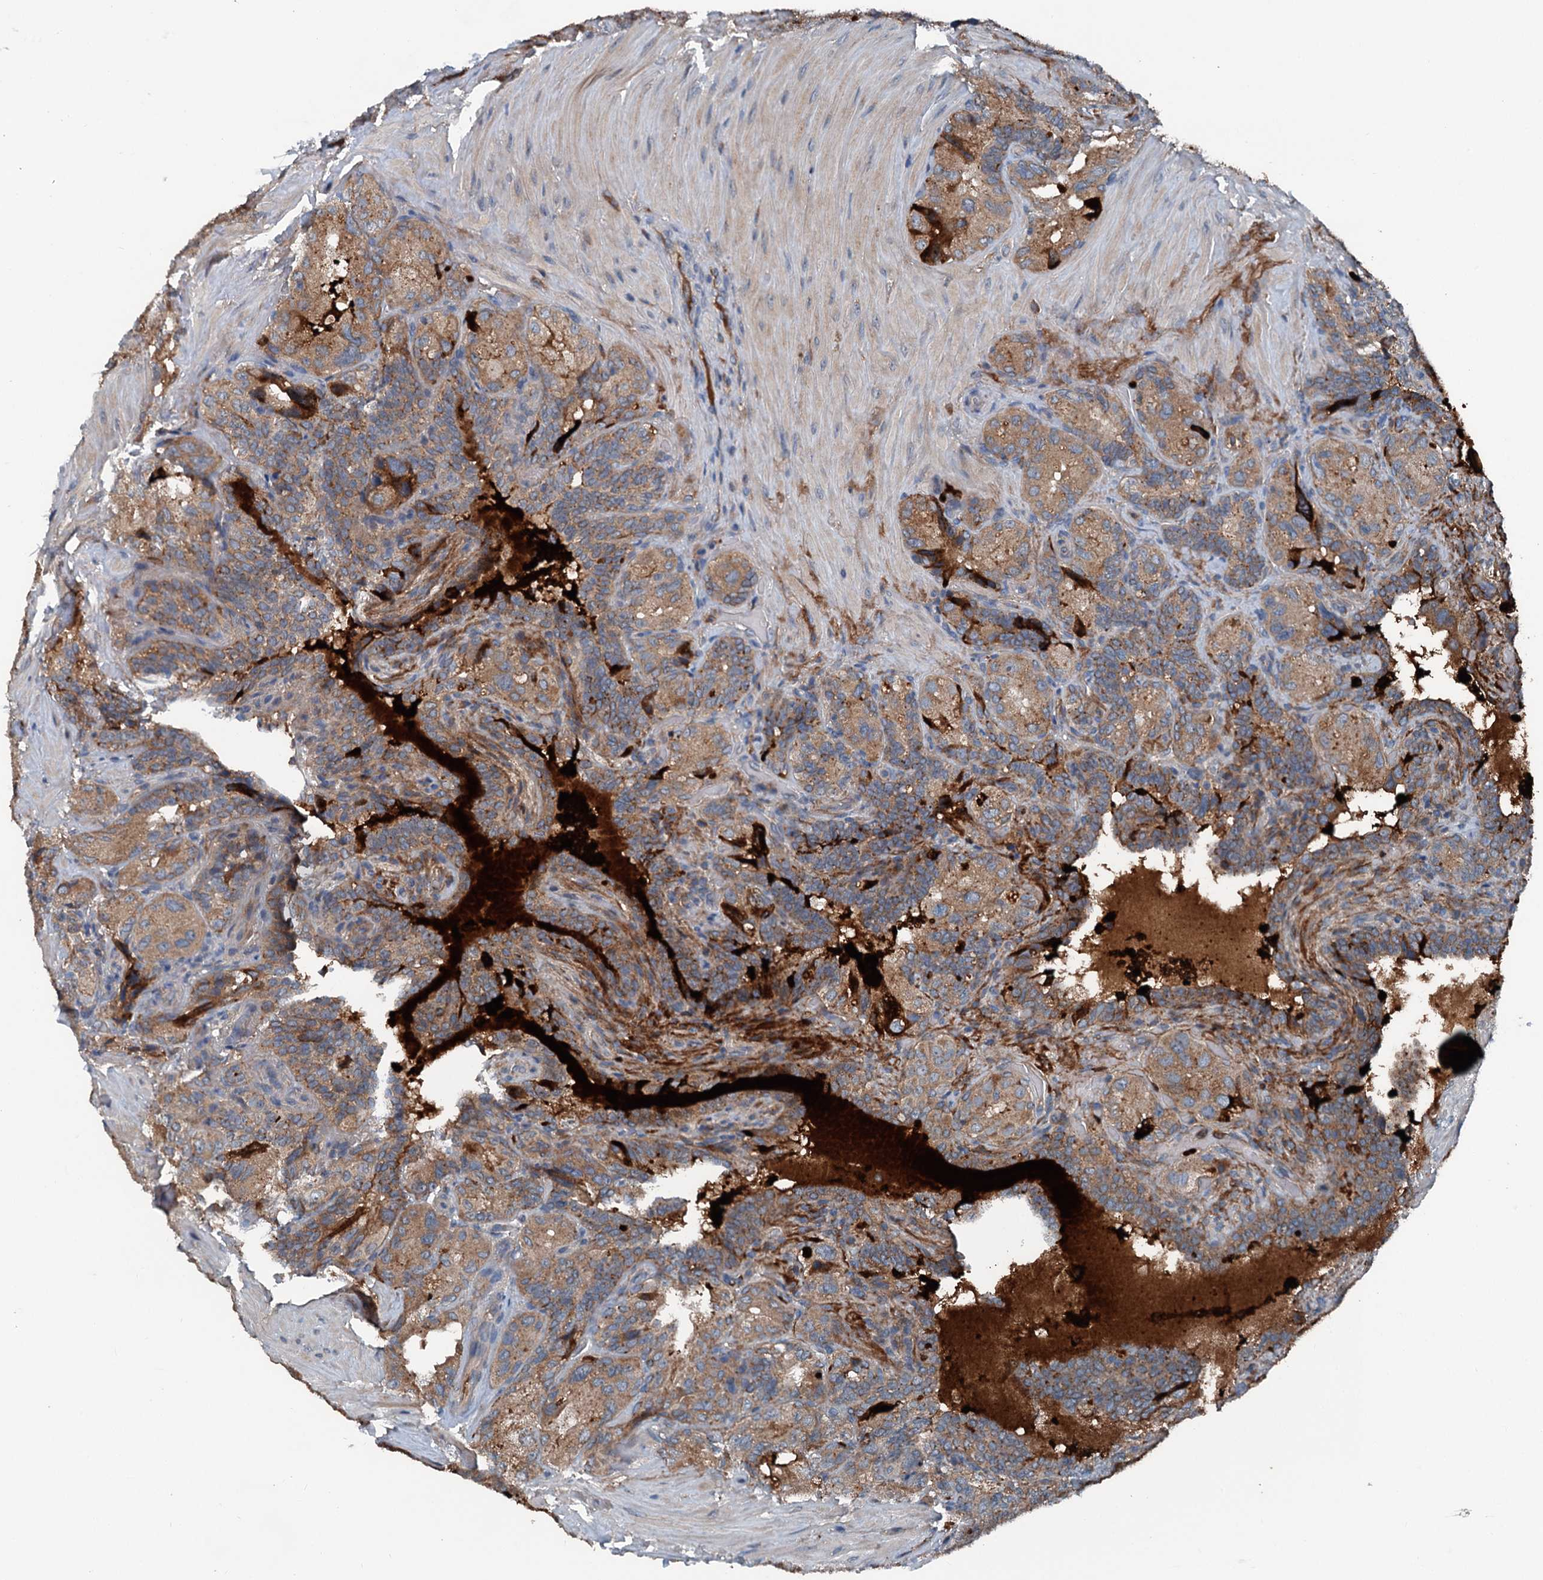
{"staining": {"intensity": "moderate", "quantity": ">75%", "location": "cytoplasmic/membranous"}, "tissue": "seminal vesicle", "cell_type": "Glandular cells", "image_type": "normal", "snomed": [{"axis": "morphology", "description": "Normal tissue, NOS"}, {"axis": "topography", "description": "Seminal veicle"}, {"axis": "topography", "description": "Peripheral nerve tissue"}], "caption": "About >75% of glandular cells in normal seminal vesicle exhibit moderate cytoplasmic/membranous protein expression as visualized by brown immunohistochemical staining.", "gene": "PDSS1", "patient": {"sex": "male", "age": 67}}